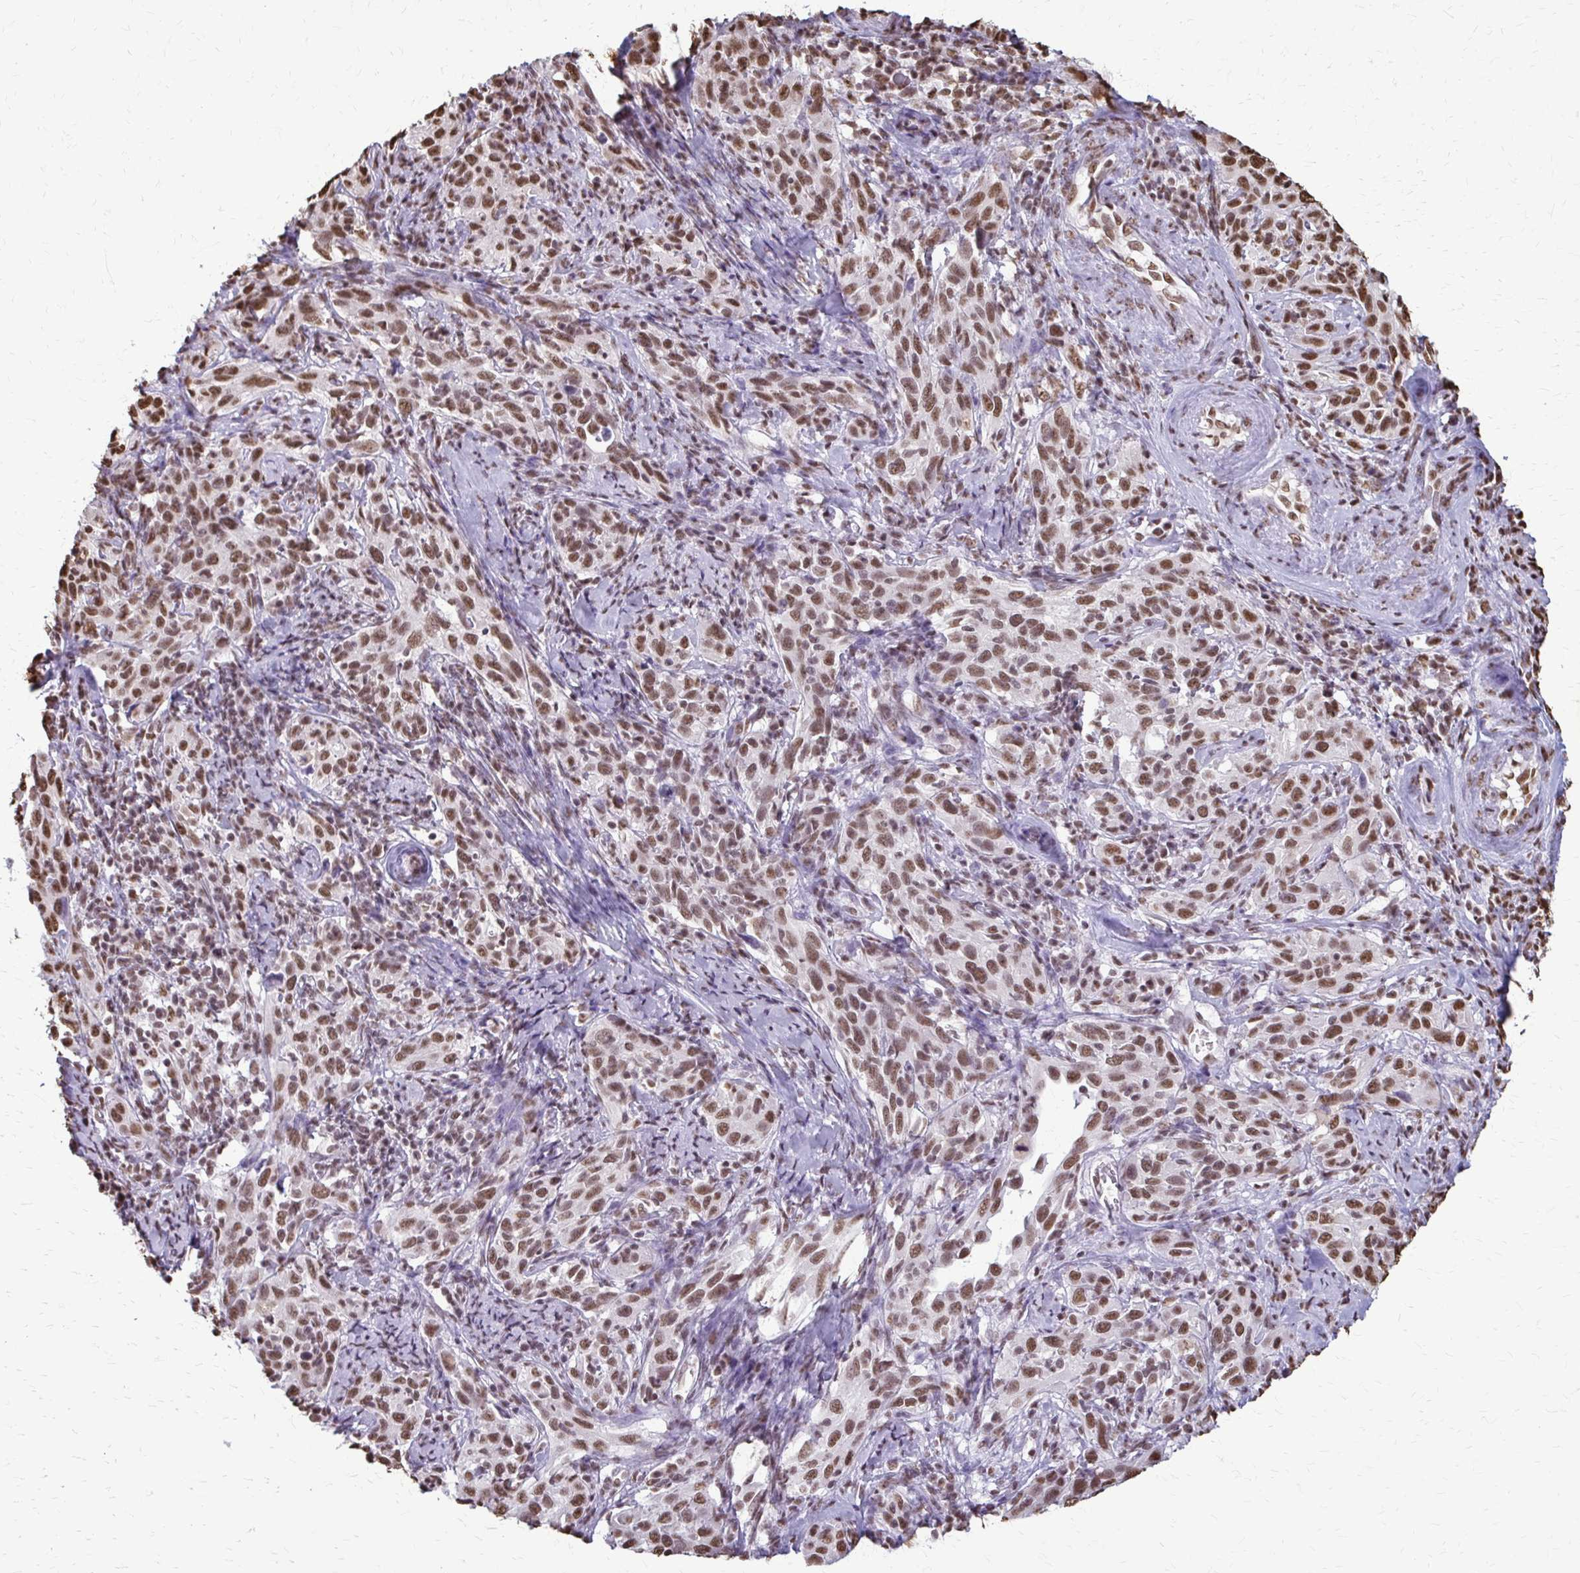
{"staining": {"intensity": "moderate", "quantity": ">75%", "location": "nuclear"}, "tissue": "cervical cancer", "cell_type": "Tumor cells", "image_type": "cancer", "snomed": [{"axis": "morphology", "description": "Normal tissue, NOS"}, {"axis": "morphology", "description": "Squamous cell carcinoma, NOS"}, {"axis": "topography", "description": "Cervix"}], "caption": "Immunohistochemical staining of human cervical cancer shows moderate nuclear protein positivity in about >75% of tumor cells.", "gene": "SNRPA", "patient": {"sex": "female", "age": 51}}